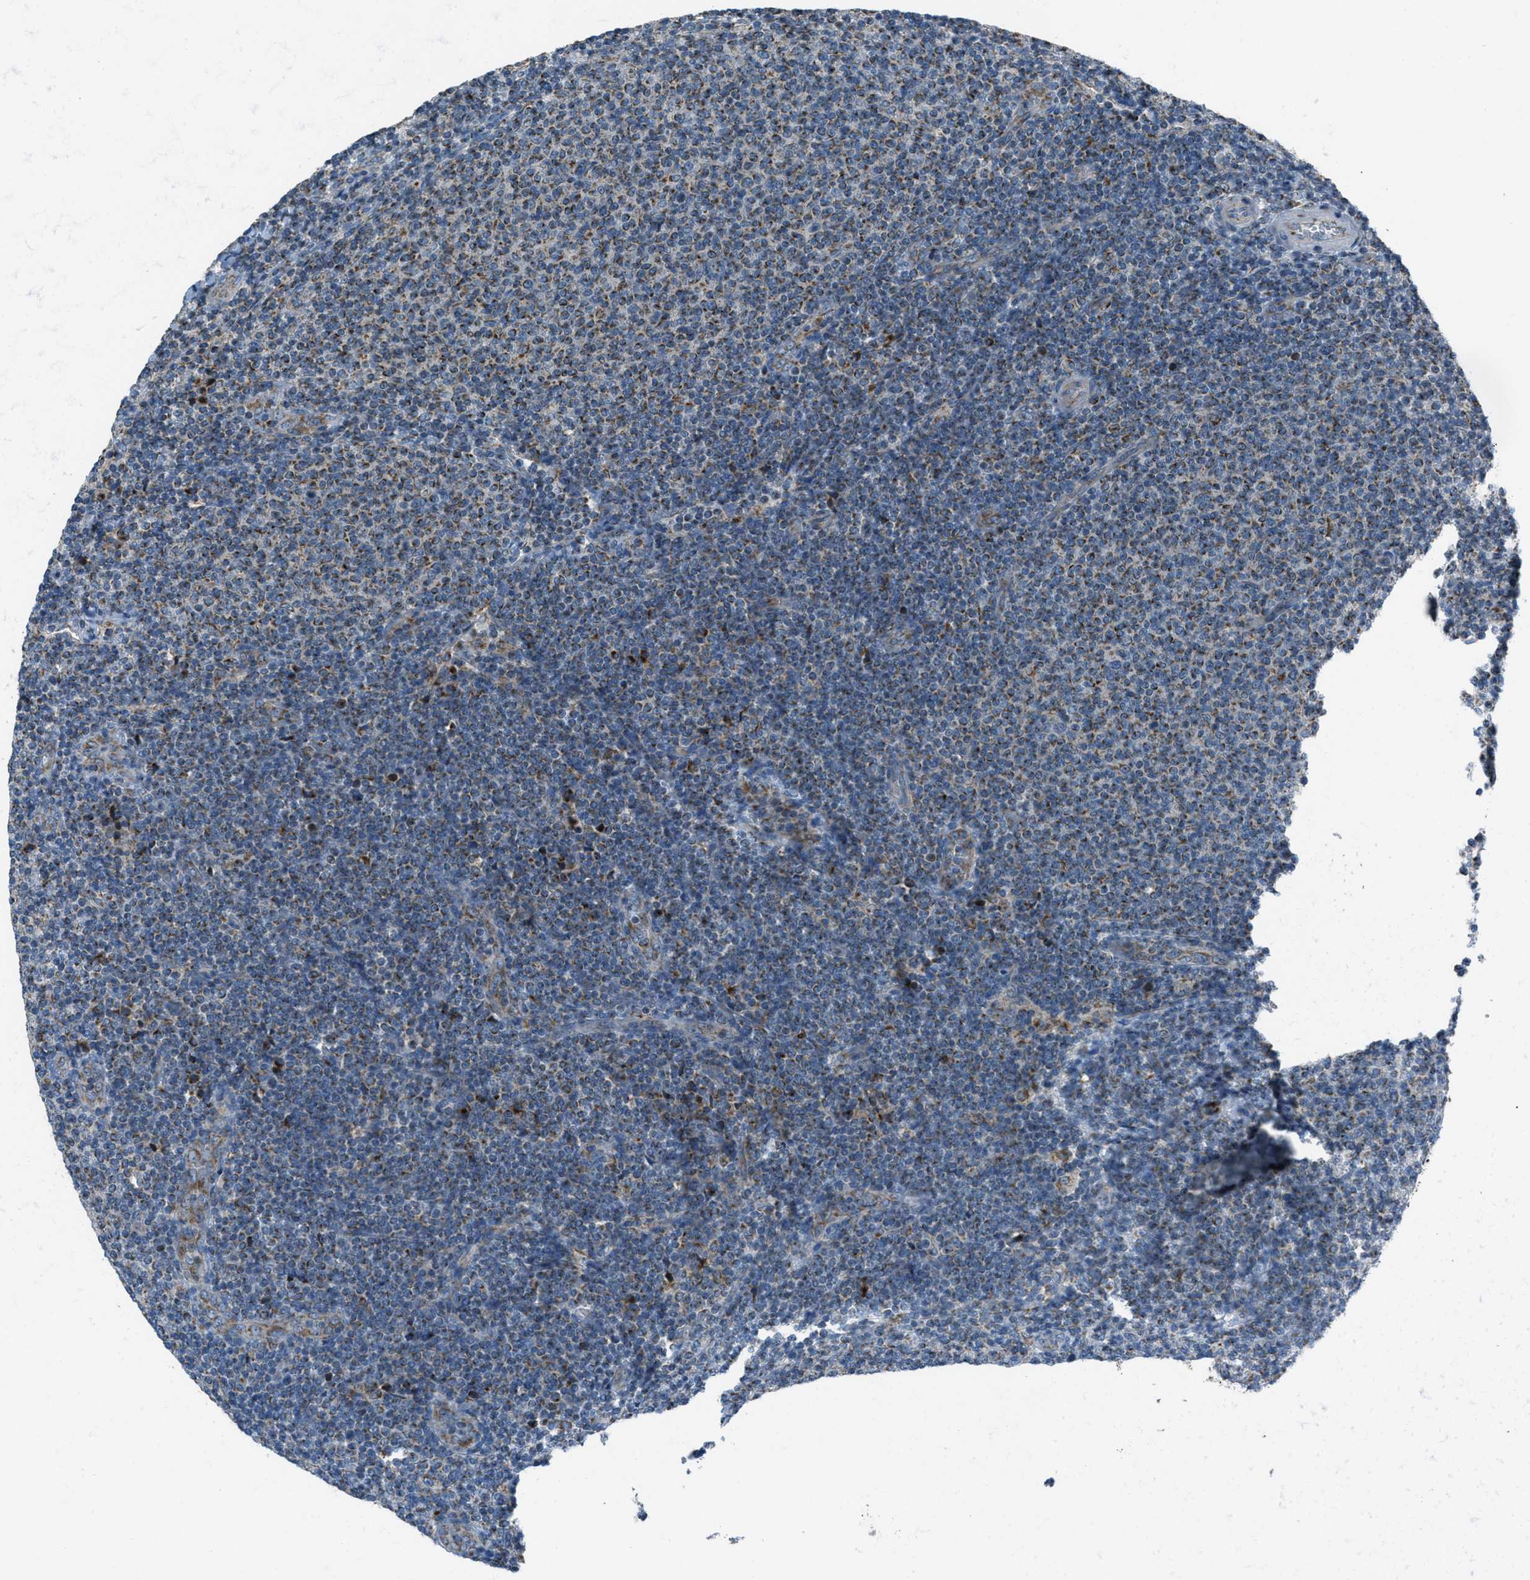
{"staining": {"intensity": "moderate", "quantity": ">75%", "location": "cytoplasmic/membranous"}, "tissue": "lymphoma", "cell_type": "Tumor cells", "image_type": "cancer", "snomed": [{"axis": "morphology", "description": "Malignant lymphoma, non-Hodgkin's type, Low grade"}, {"axis": "topography", "description": "Lymph node"}], "caption": "Immunohistochemical staining of lymphoma shows moderate cytoplasmic/membranous protein staining in approximately >75% of tumor cells.", "gene": "BCKDK", "patient": {"sex": "male", "age": 66}}